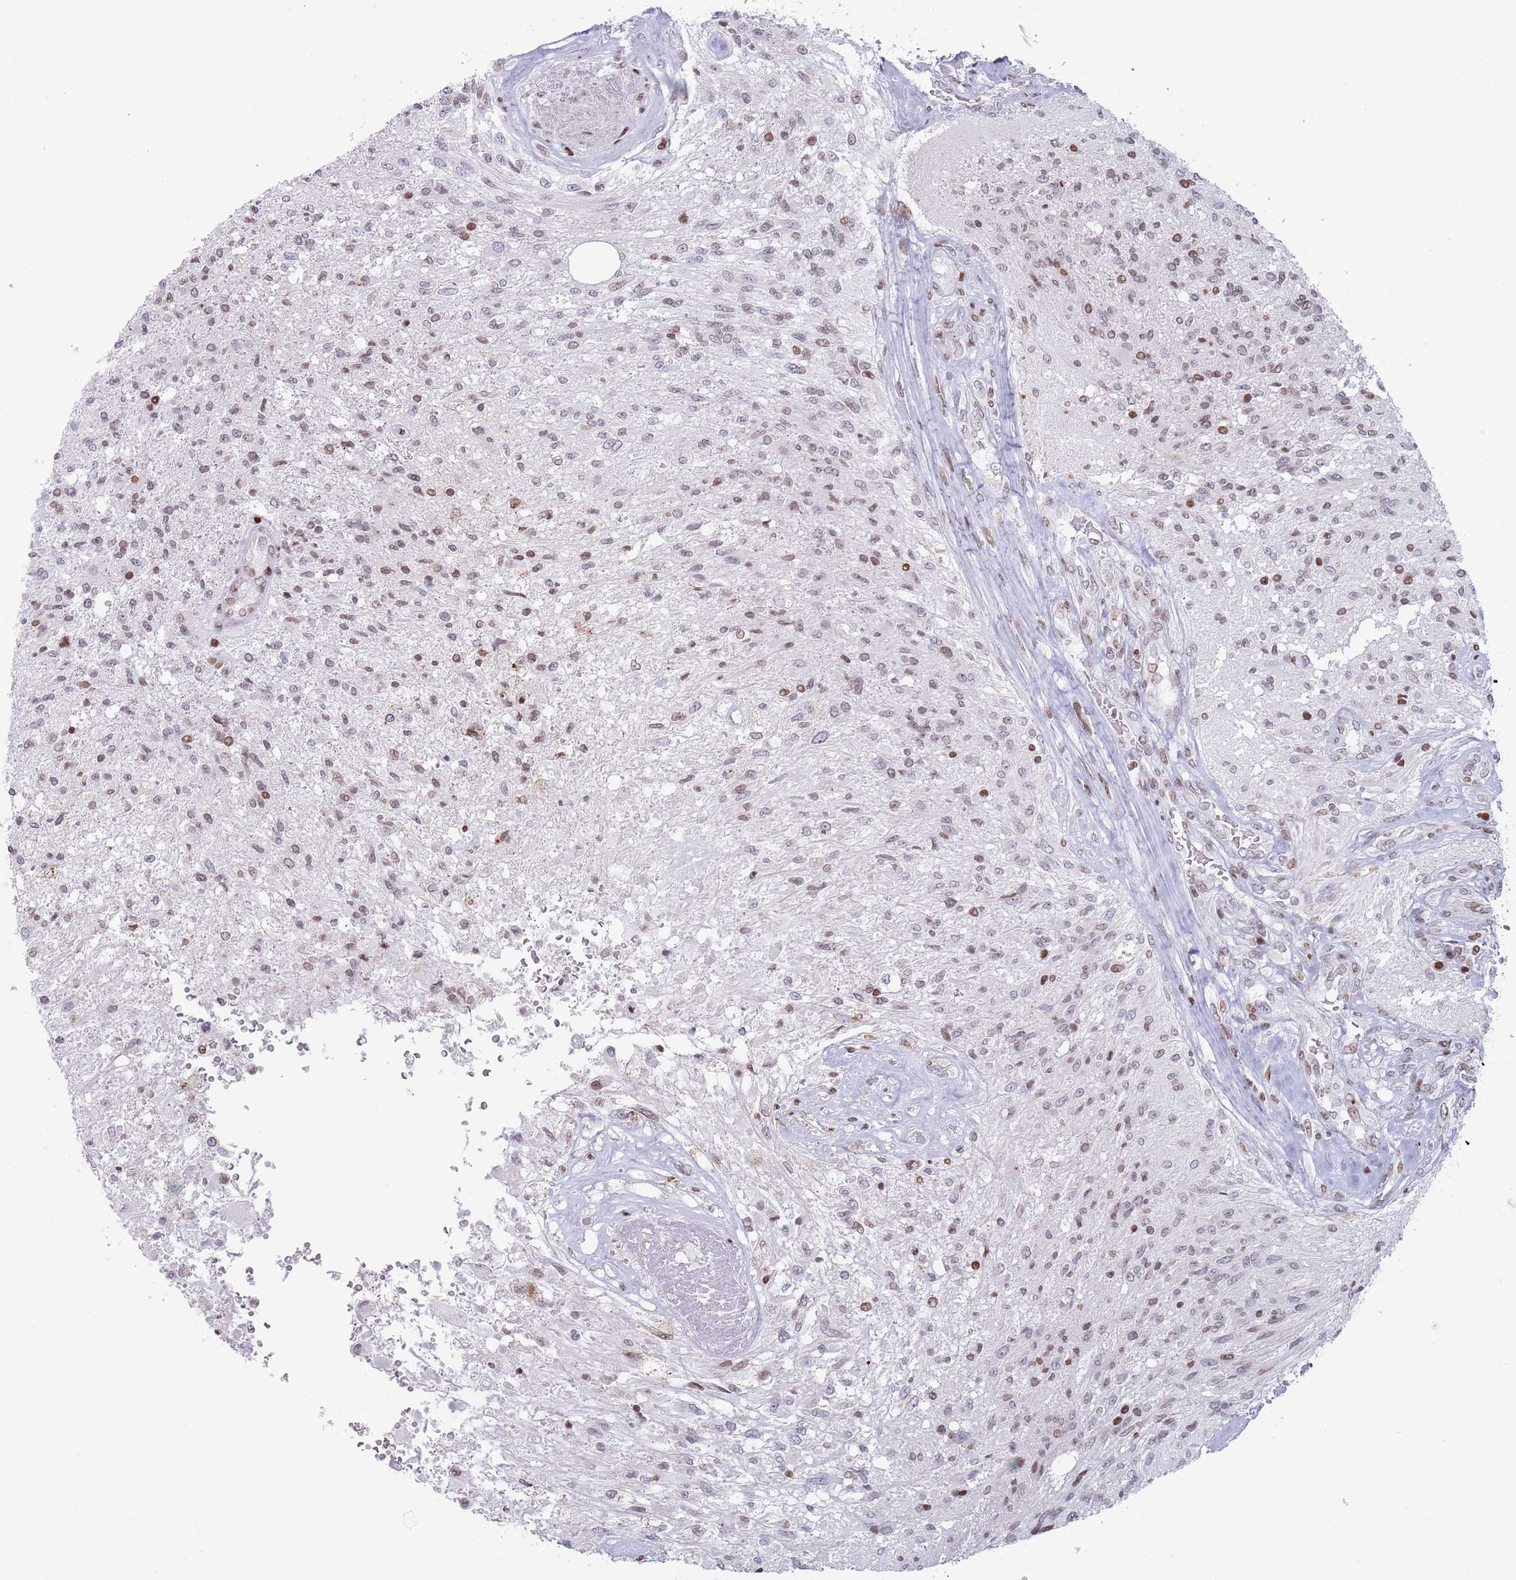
{"staining": {"intensity": "moderate", "quantity": "25%-75%", "location": "nuclear"}, "tissue": "glioma", "cell_type": "Tumor cells", "image_type": "cancer", "snomed": [{"axis": "morphology", "description": "Glioma, malignant, High grade"}, {"axis": "topography", "description": "Brain"}], "caption": "An immunohistochemistry micrograph of neoplastic tissue is shown. Protein staining in brown labels moderate nuclear positivity in glioma within tumor cells.", "gene": "HDAC8", "patient": {"sex": "male", "age": 56}}